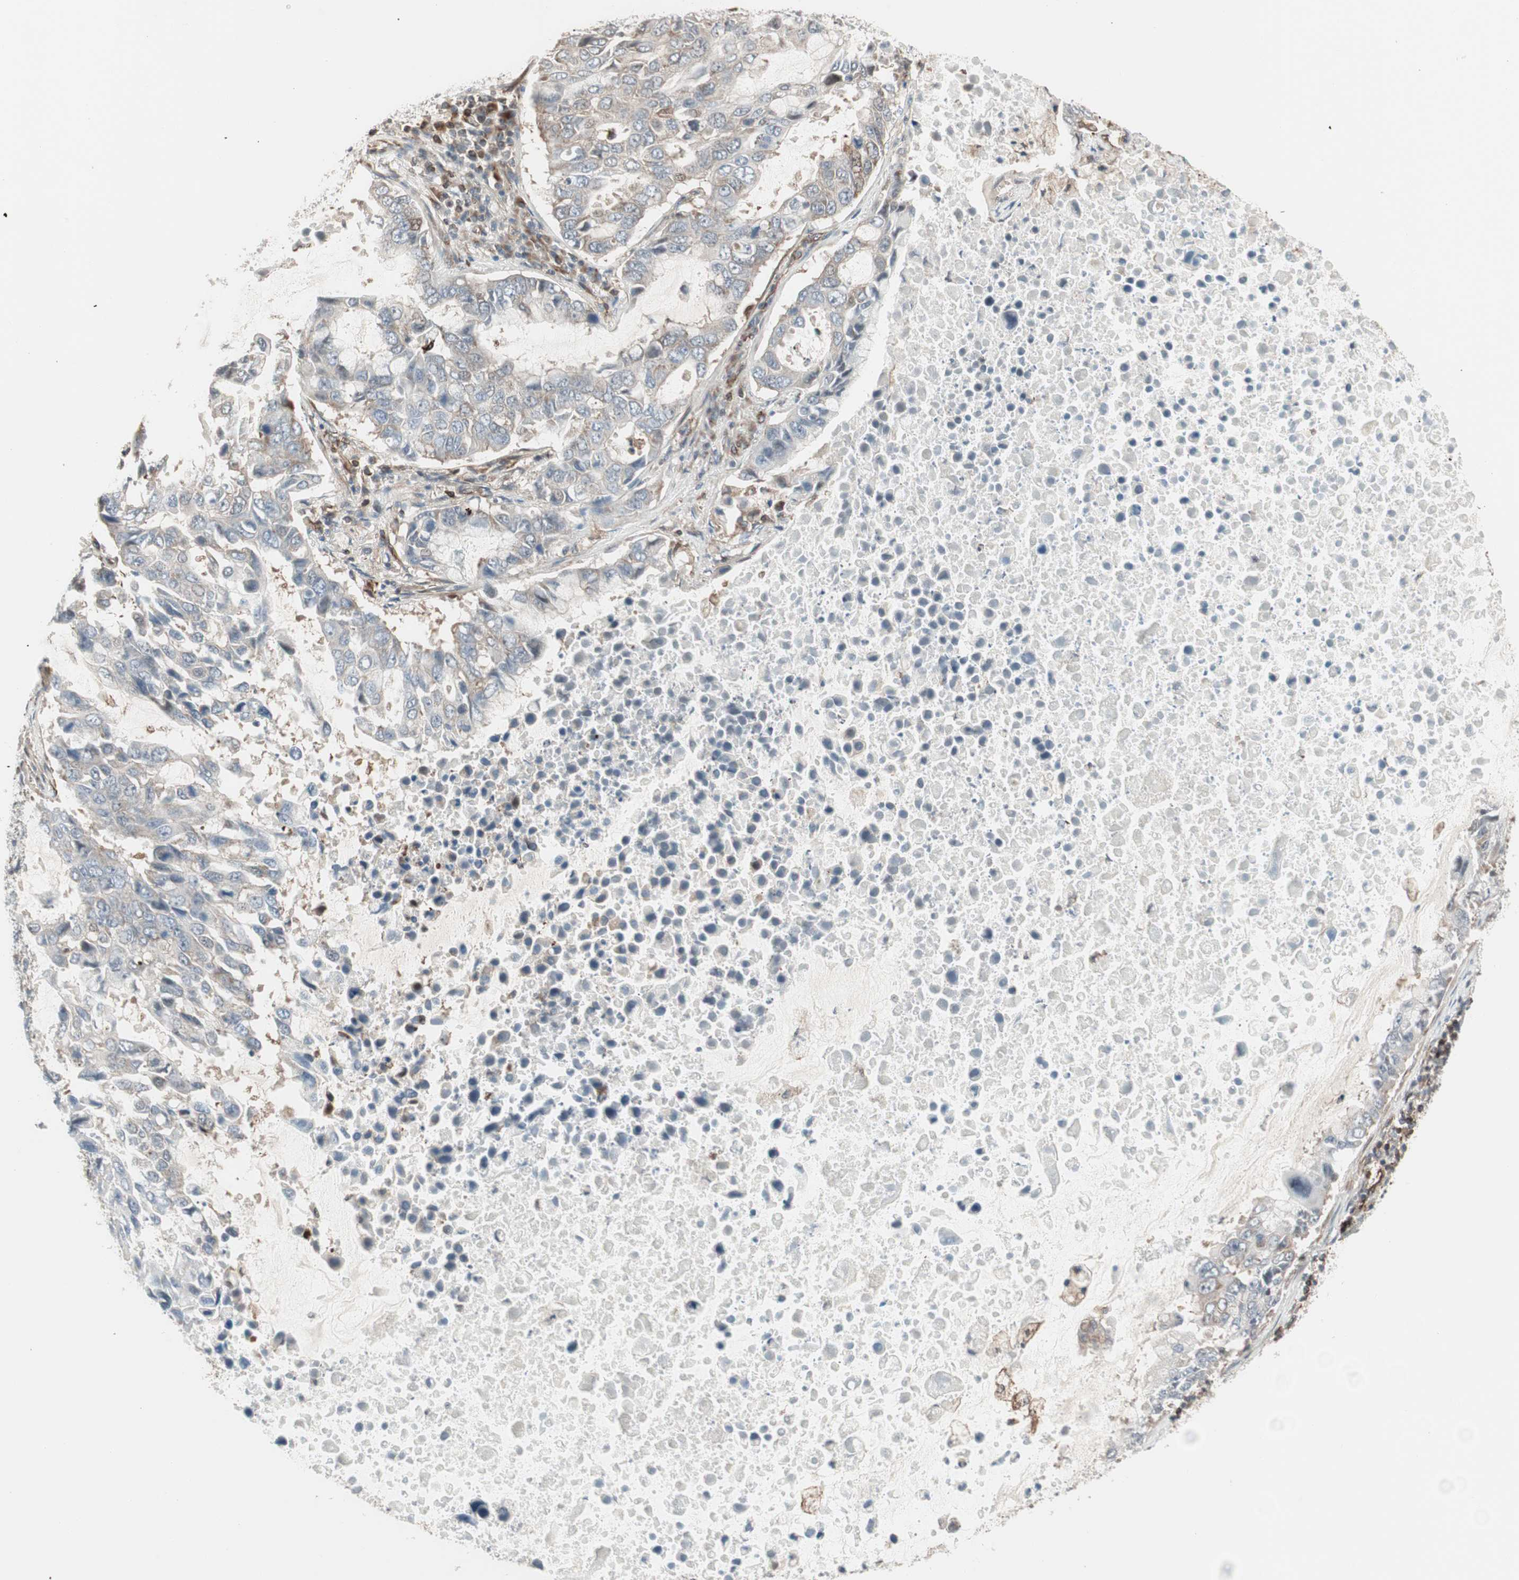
{"staining": {"intensity": "weak", "quantity": "25%-75%", "location": "cytoplasmic/membranous"}, "tissue": "lung cancer", "cell_type": "Tumor cells", "image_type": "cancer", "snomed": [{"axis": "morphology", "description": "Adenocarcinoma, NOS"}, {"axis": "topography", "description": "Lung"}], "caption": "Lung cancer stained with DAB (3,3'-diaminobenzidine) IHC exhibits low levels of weak cytoplasmic/membranous positivity in approximately 25%-75% of tumor cells.", "gene": "MAD2L2", "patient": {"sex": "male", "age": 64}}